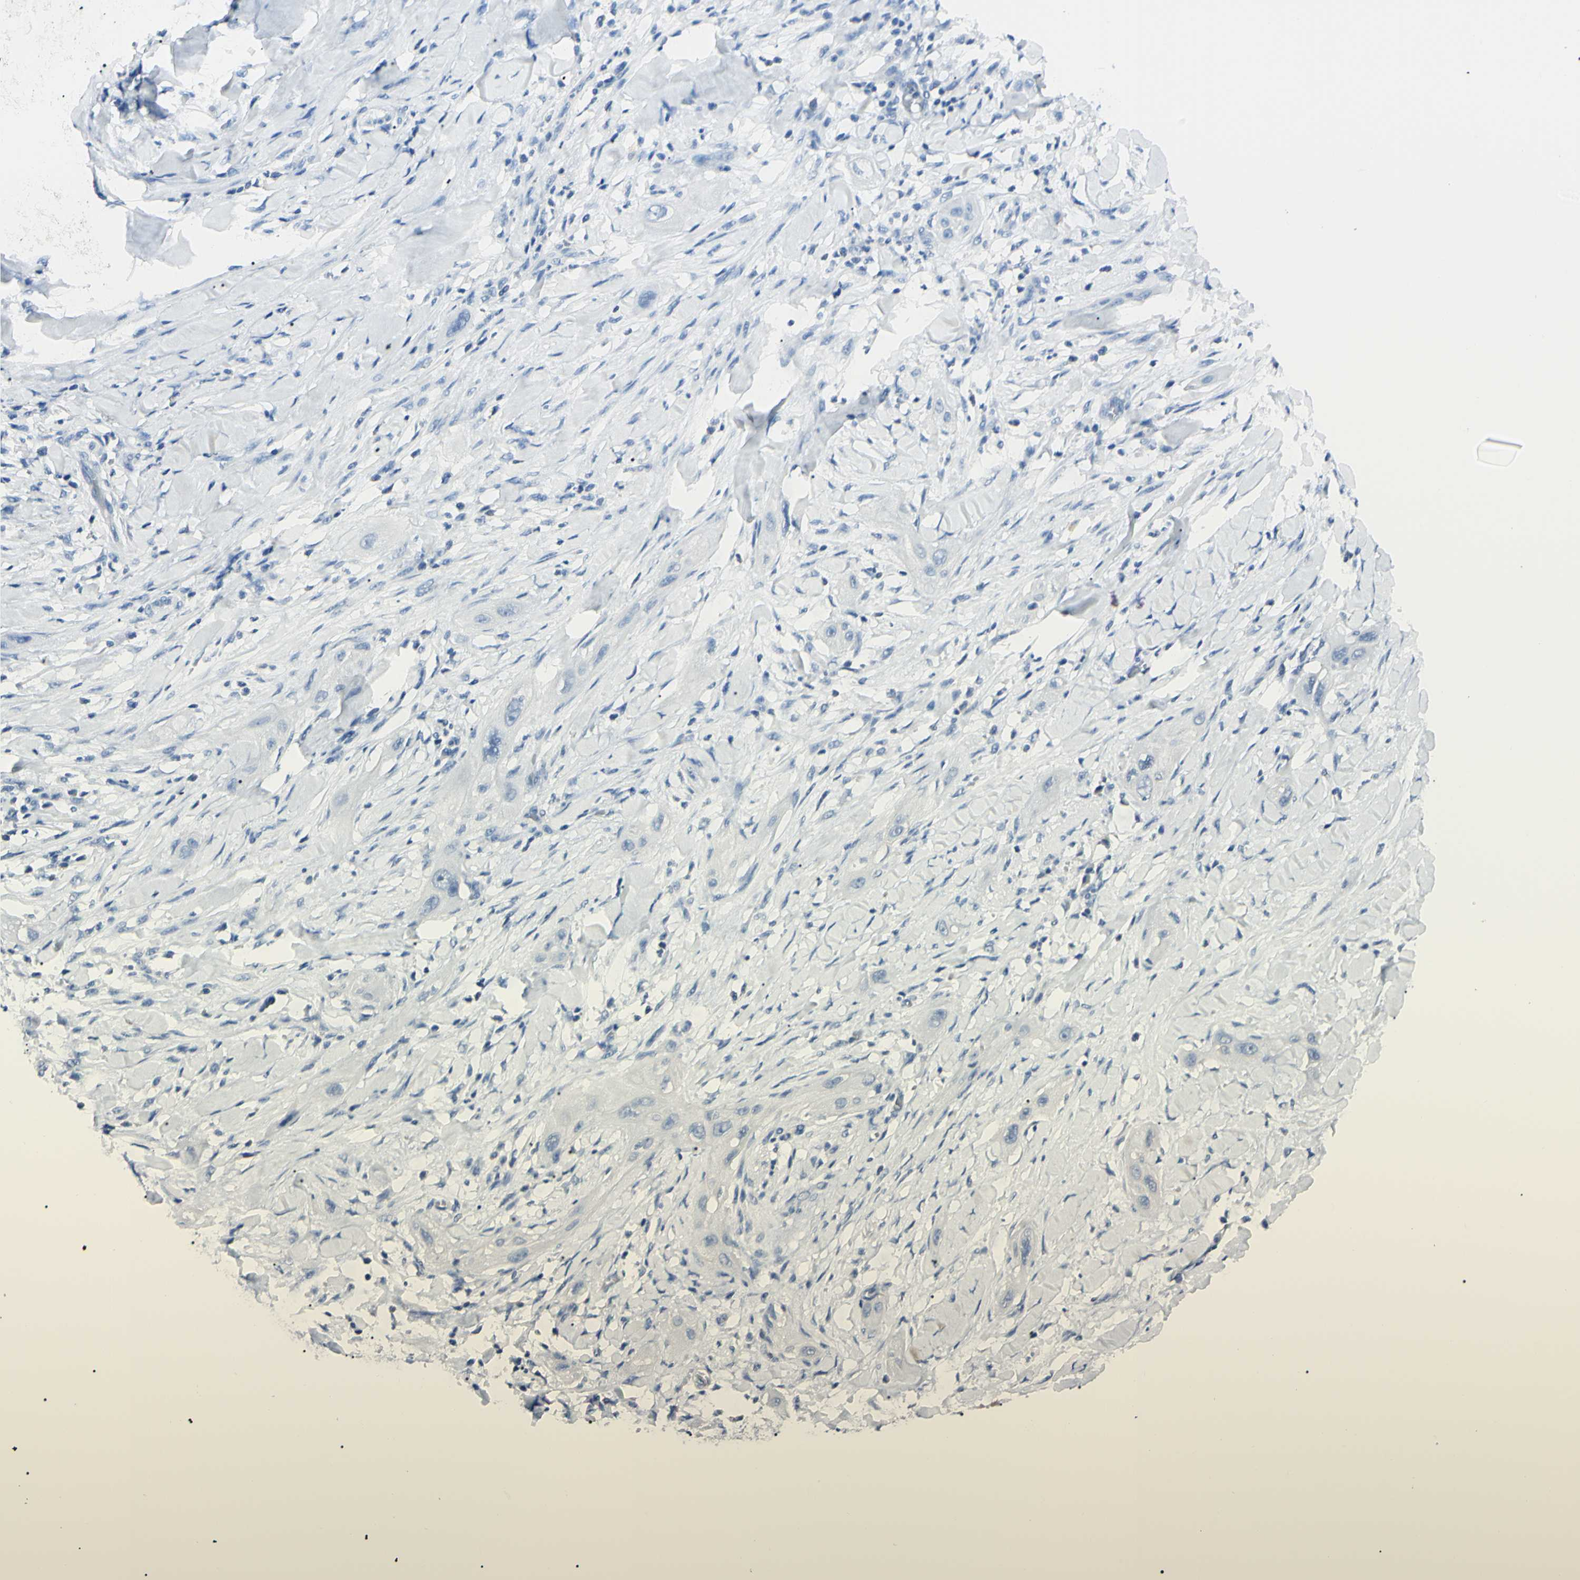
{"staining": {"intensity": "negative", "quantity": "none", "location": "none"}, "tissue": "lung cancer", "cell_type": "Tumor cells", "image_type": "cancer", "snomed": [{"axis": "morphology", "description": "Squamous cell carcinoma, NOS"}, {"axis": "topography", "description": "Lung"}], "caption": "DAB (3,3'-diaminobenzidine) immunohistochemical staining of lung cancer (squamous cell carcinoma) displays no significant staining in tumor cells.", "gene": "FOLH1", "patient": {"sex": "female", "age": 47}}